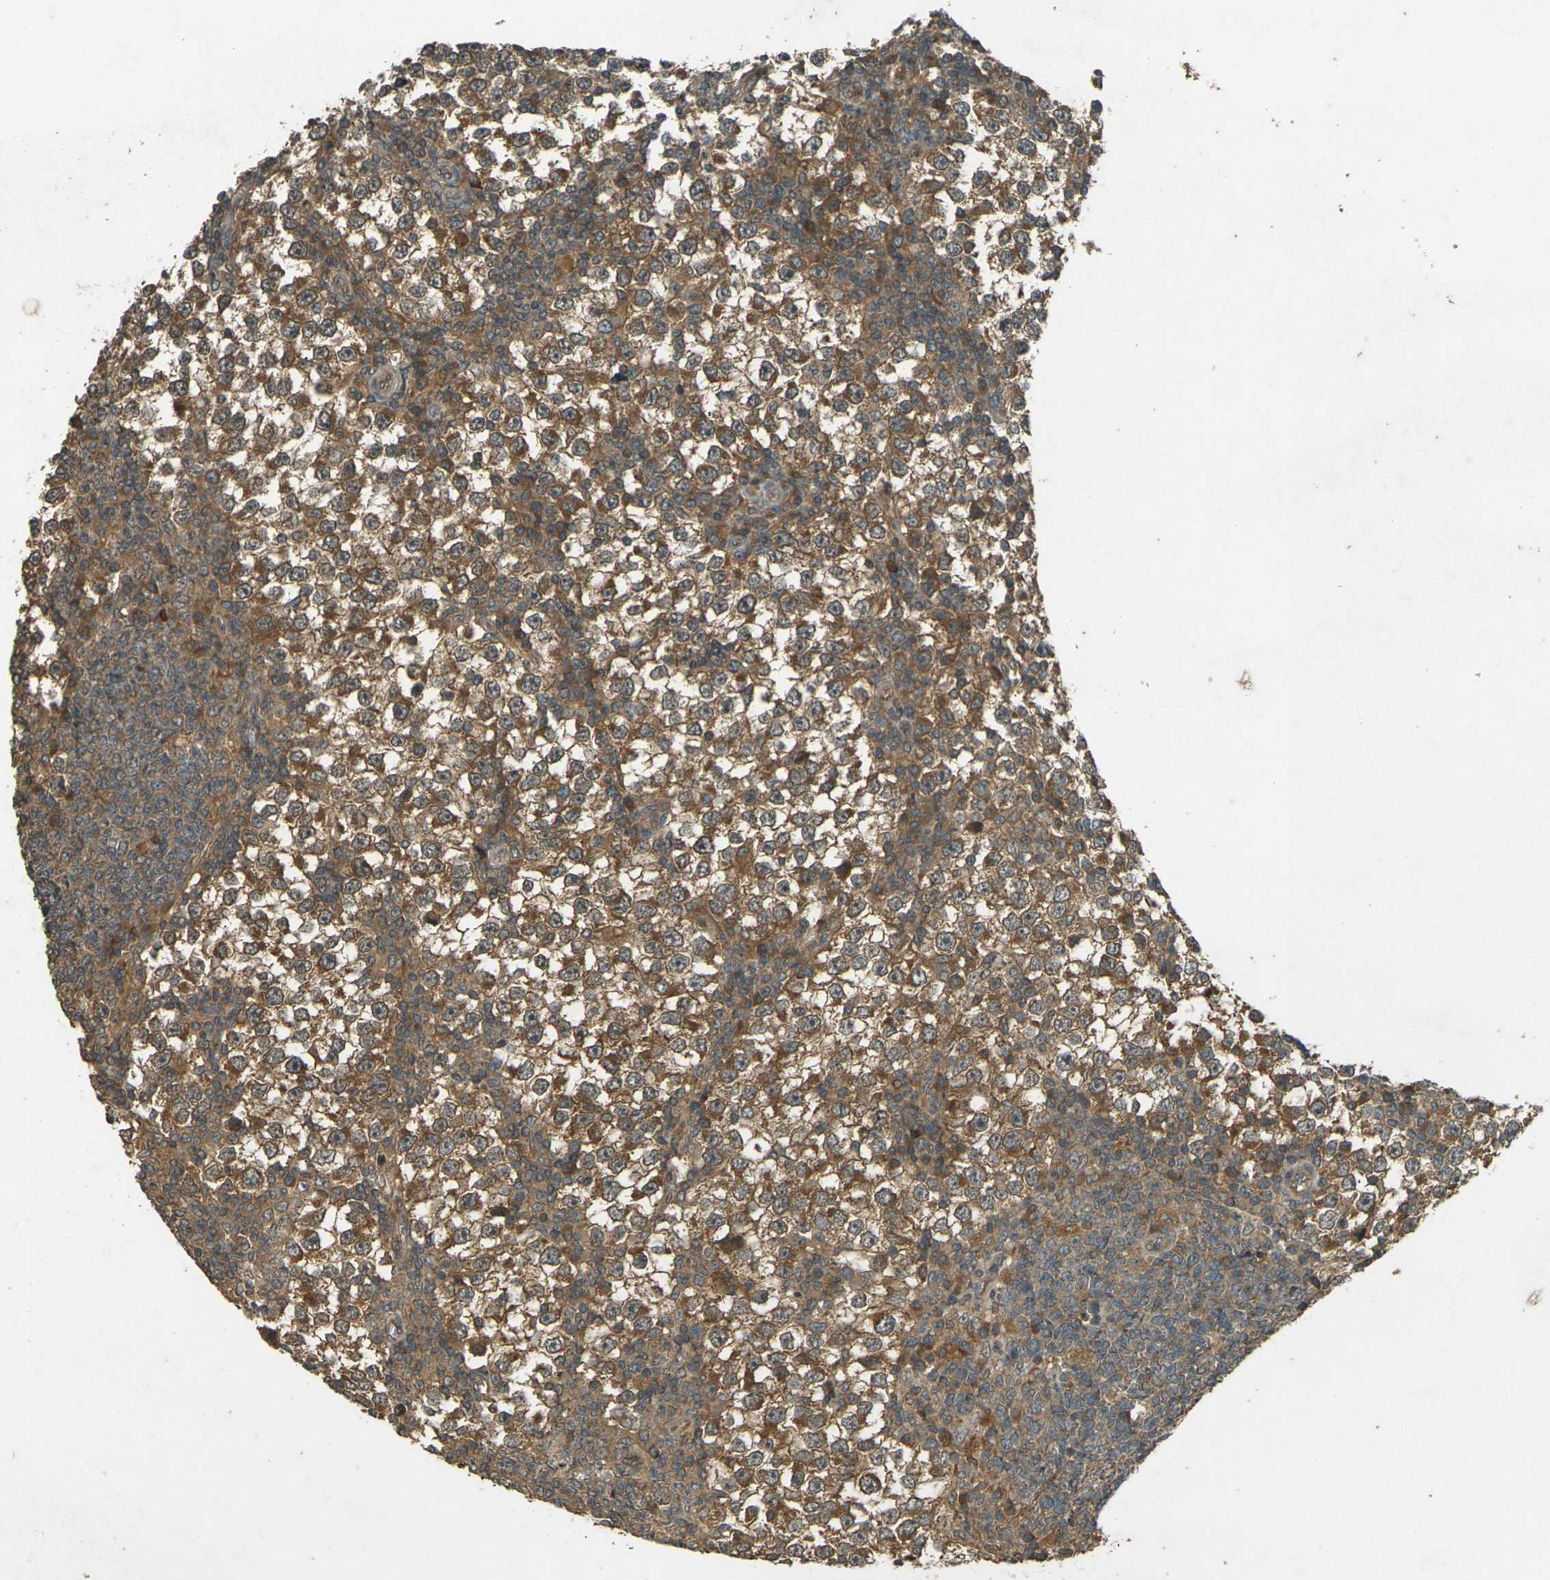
{"staining": {"intensity": "strong", "quantity": ">75%", "location": "cytoplasmic/membranous"}, "tissue": "testis cancer", "cell_type": "Tumor cells", "image_type": "cancer", "snomed": [{"axis": "morphology", "description": "Seminoma, NOS"}, {"axis": "topography", "description": "Testis"}], "caption": "The photomicrograph demonstrates a brown stain indicating the presence of a protein in the cytoplasmic/membranous of tumor cells in testis cancer.", "gene": "TAP1", "patient": {"sex": "male", "age": 65}}